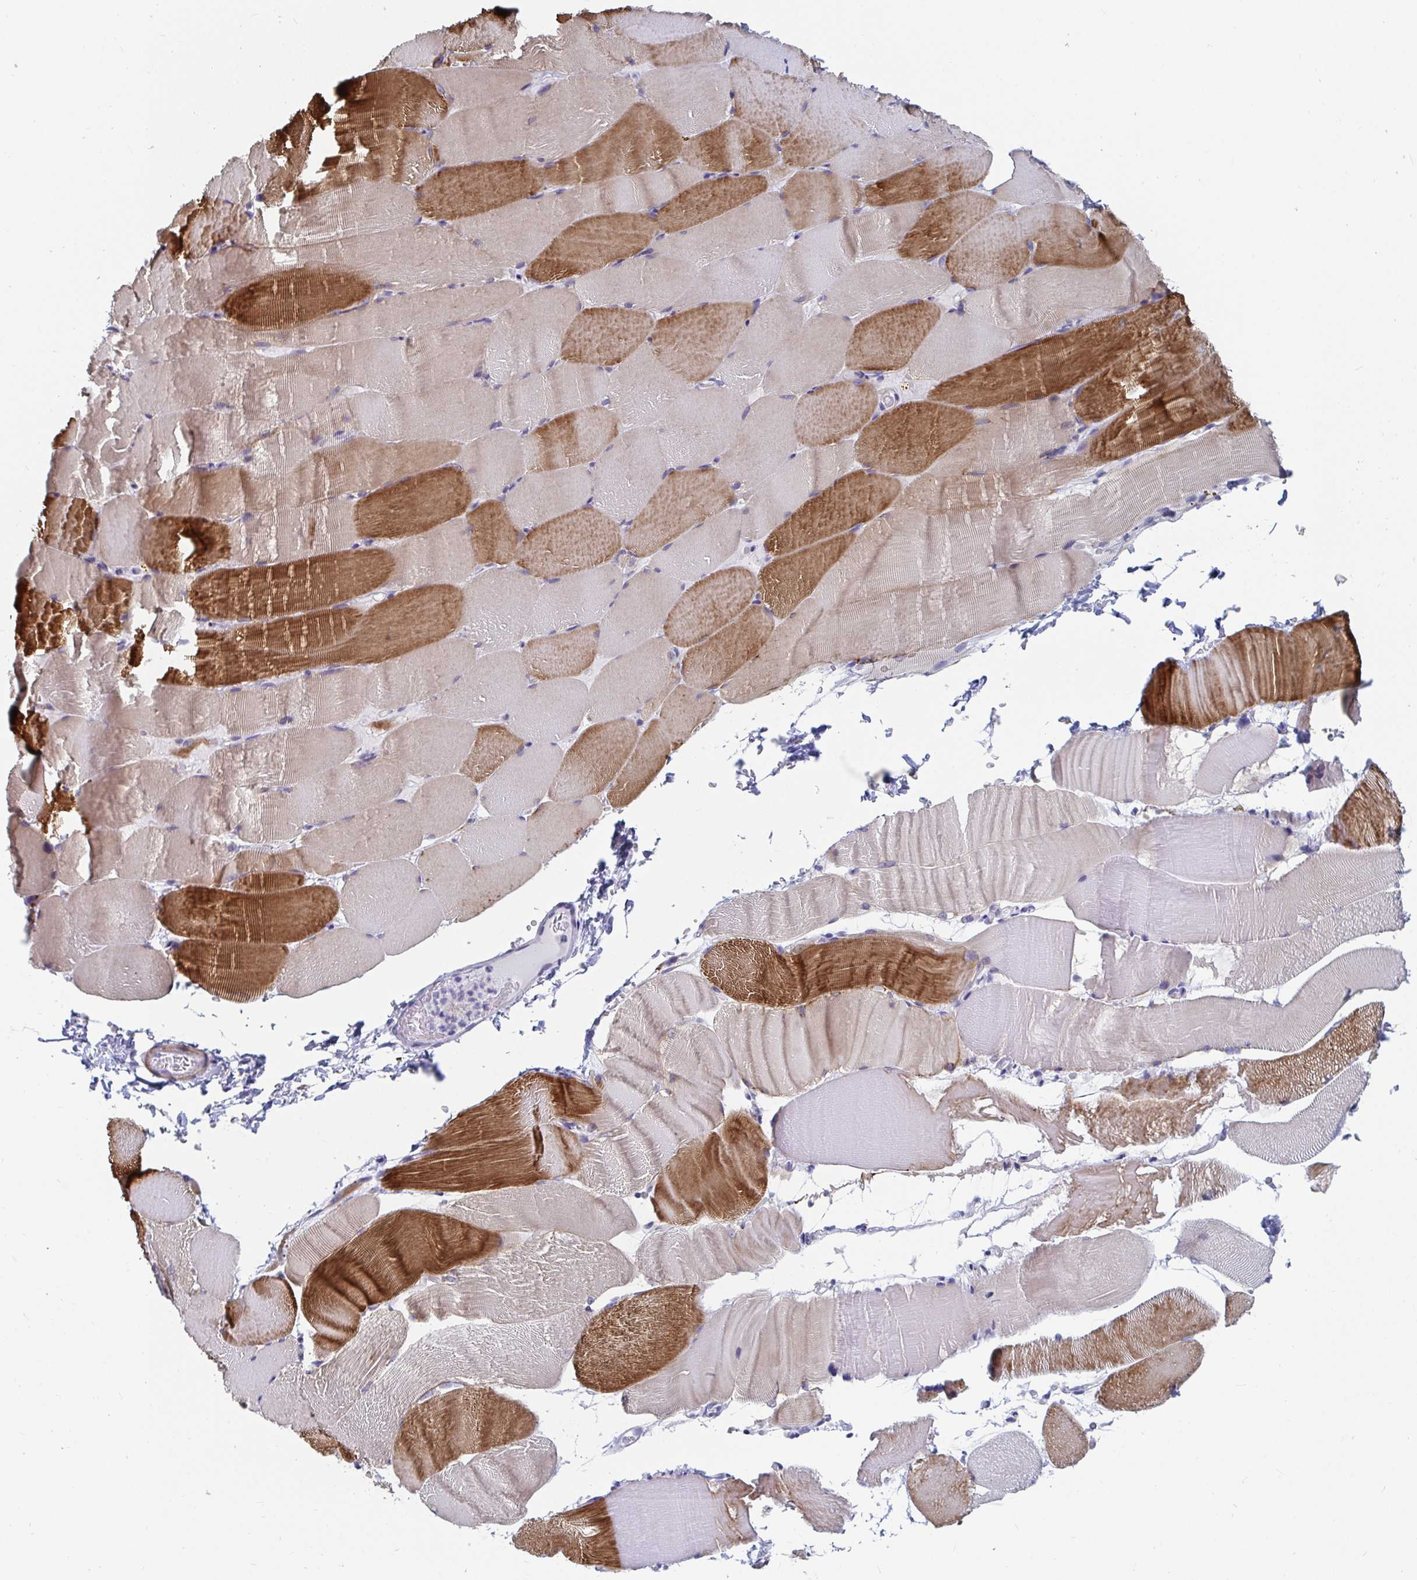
{"staining": {"intensity": "strong", "quantity": "25%-75%", "location": "cytoplasmic/membranous"}, "tissue": "skeletal muscle", "cell_type": "Myocytes", "image_type": "normal", "snomed": [{"axis": "morphology", "description": "Normal tissue, NOS"}, {"axis": "topography", "description": "Skeletal muscle"}], "caption": "A brown stain labels strong cytoplasmic/membranous staining of a protein in myocytes of normal skeletal muscle. (Stains: DAB (3,3'-diaminobenzidine) in brown, nuclei in blue, Microscopy: brightfield microscopy at high magnification).", "gene": "ZFP82", "patient": {"sex": "female", "age": 37}}